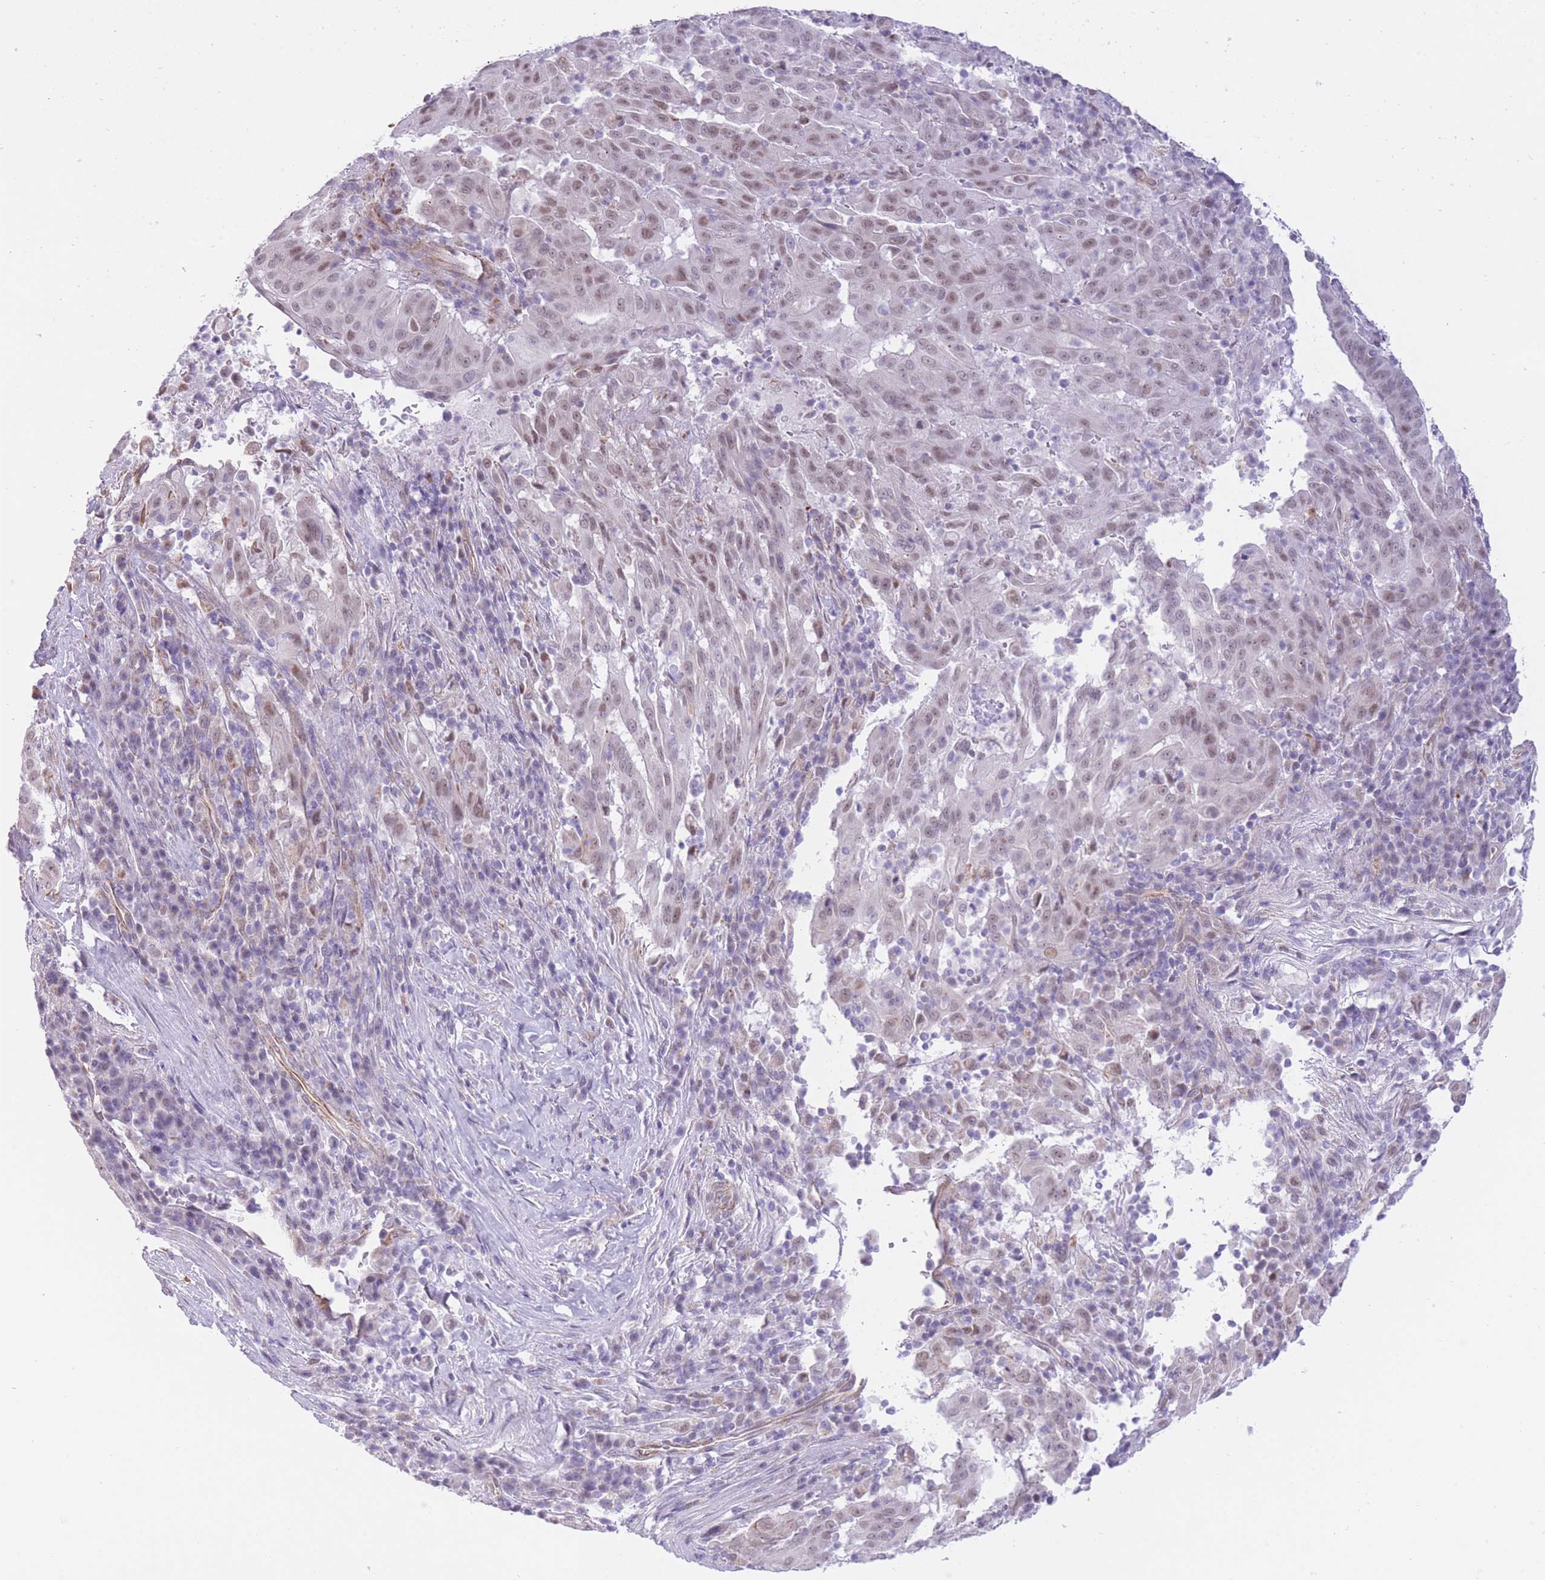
{"staining": {"intensity": "weak", "quantity": ">75%", "location": "nuclear"}, "tissue": "pancreatic cancer", "cell_type": "Tumor cells", "image_type": "cancer", "snomed": [{"axis": "morphology", "description": "Adenocarcinoma, NOS"}, {"axis": "topography", "description": "Pancreas"}], "caption": "IHC histopathology image of human adenocarcinoma (pancreatic) stained for a protein (brown), which shows low levels of weak nuclear staining in approximately >75% of tumor cells.", "gene": "MEIOSIN", "patient": {"sex": "male", "age": 63}}